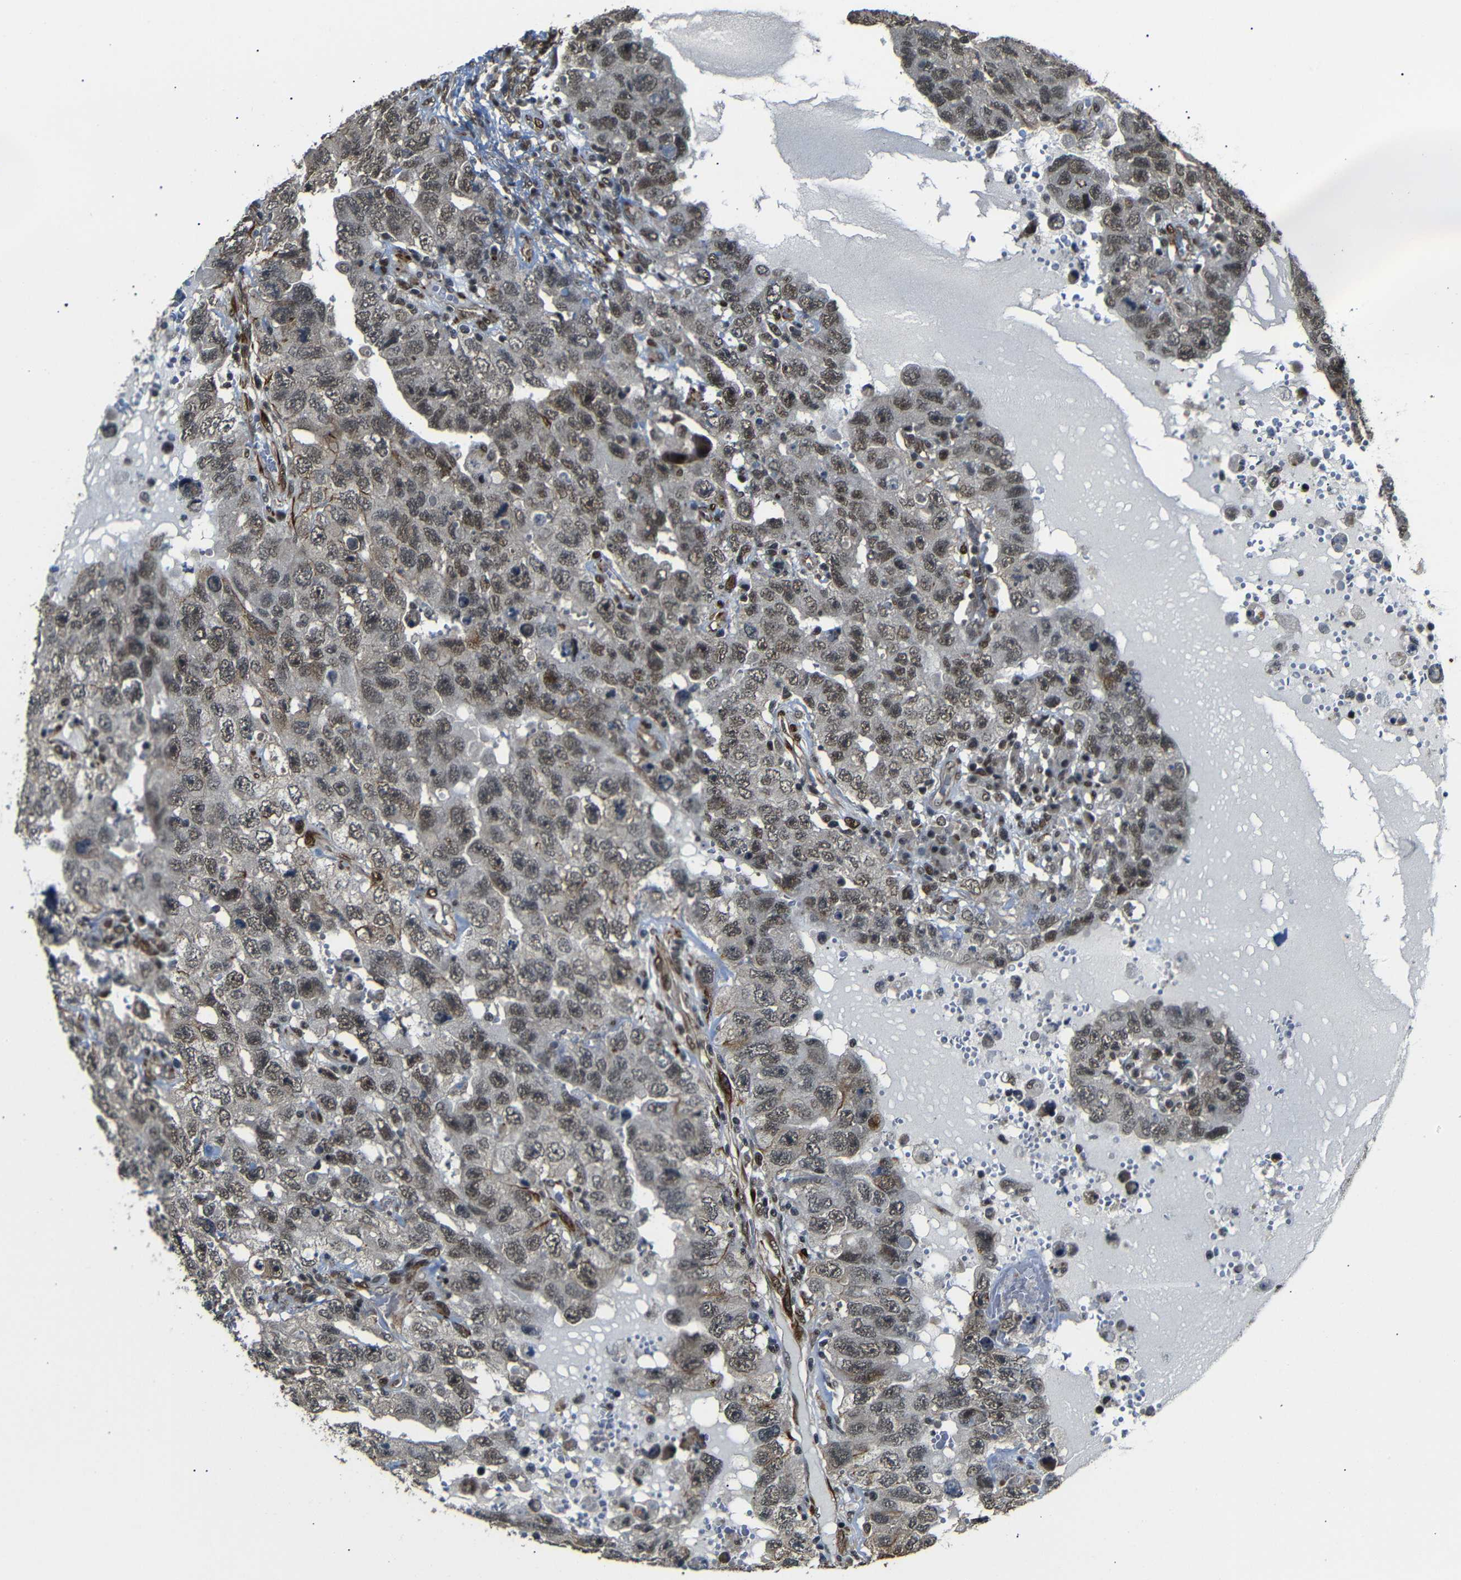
{"staining": {"intensity": "moderate", "quantity": ">75%", "location": "cytoplasmic/membranous,nuclear"}, "tissue": "testis cancer", "cell_type": "Tumor cells", "image_type": "cancer", "snomed": [{"axis": "morphology", "description": "Carcinoma, Embryonal, NOS"}, {"axis": "topography", "description": "Testis"}], "caption": "Immunohistochemical staining of testis cancer (embryonal carcinoma) shows medium levels of moderate cytoplasmic/membranous and nuclear protein expression in approximately >75% of tumor cells. (brown staining indicates protein expression, while blue staining denotes nuclei).", "gene": "TBX2", "patient": {"sex": "male", "age": 26}}